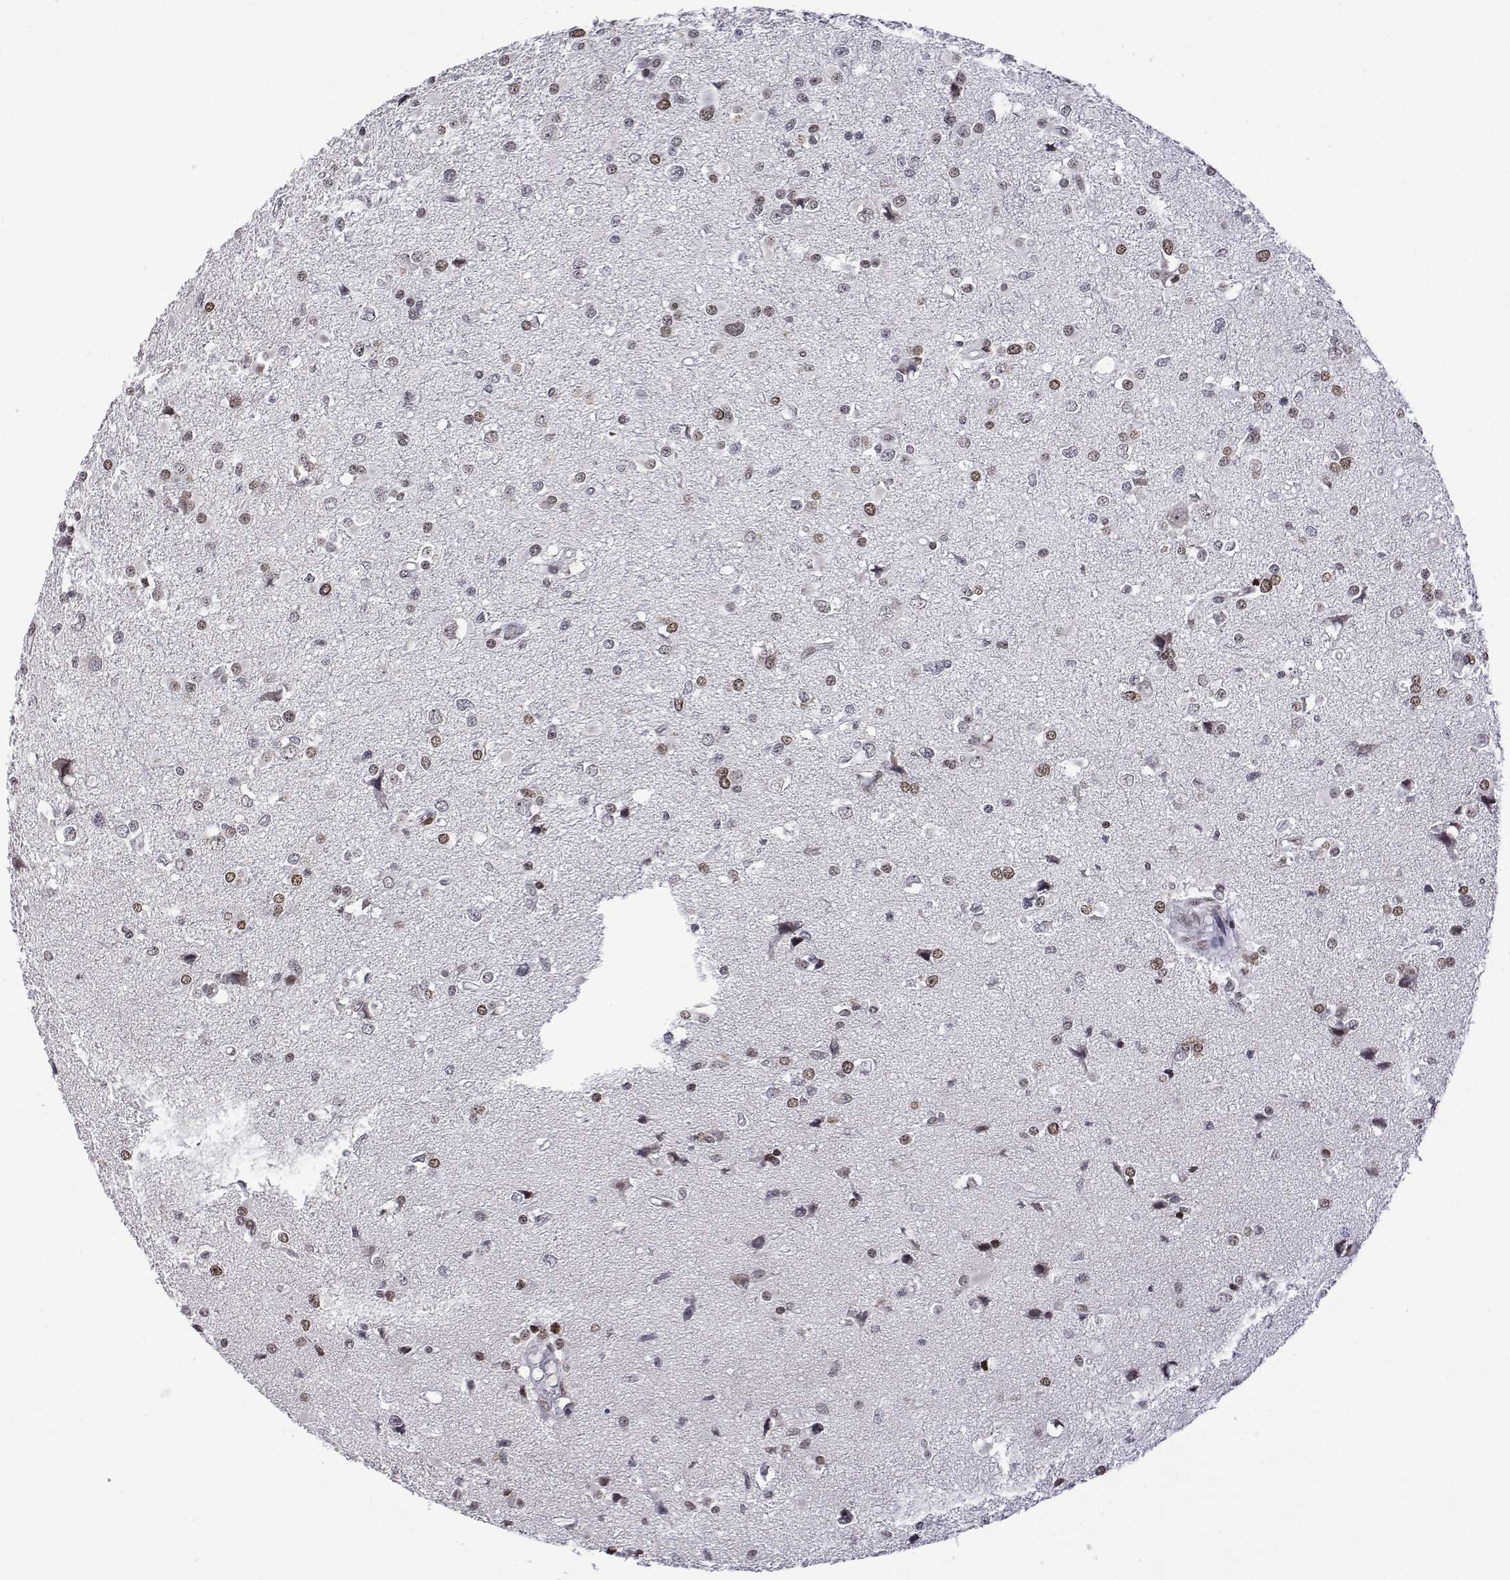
{"staining": {"intensity": "moderate", "quantity": "25%-75%", "location": "nuclear"}, "tissue": "glioma", "cell_type": "Tumor cells", "image_type": "cancer", "snomed": [{"axis": "morphology", "description": "Glioma, malignant, High grade"}, {"axis": "topography", "description": "Brain"}], "caption": "Tumor cells reveal medium levels of moderate nuclear staining in approximately 25%-75% of cells in human malignant glioma (high-grade).", "gene": "XPC", "patient": {"sex": "male", "age": 54}}